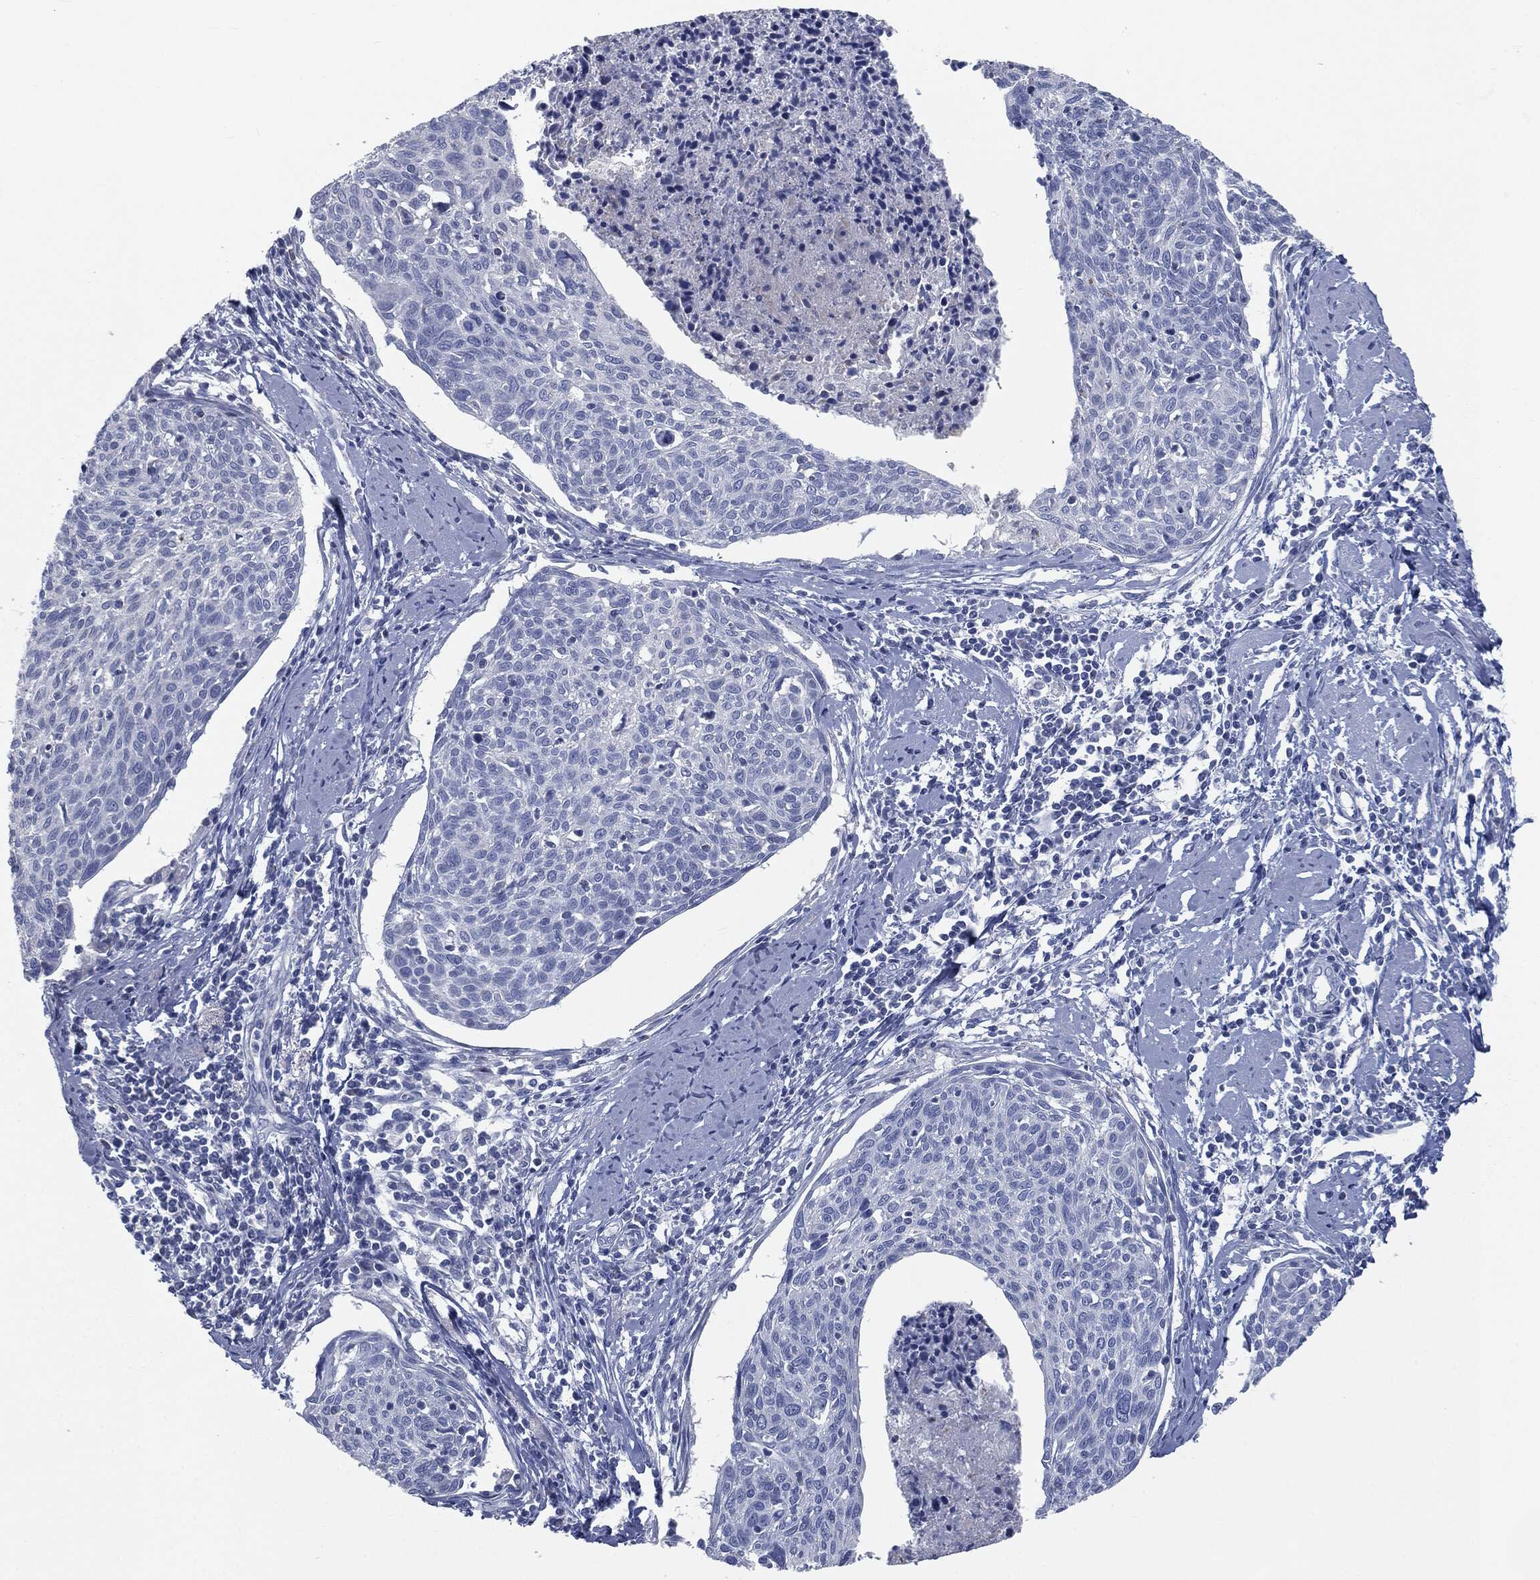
{"staining": {"intensity": "negative", "quantity": "none", "location": "none"}, "tissue": "cervical cancer", "cell_type": "Tumor cells", "image_type": "cancer", "snomed": [{"axis": "morphology", "description": "Squamous cell carcinoma, NOS"}, {"axis": "topography", "description": "Cervix"}], "caption": "IHC of human cervical cancer (squamous cell carcinoma) displays no staining in tumor cells.", "gene": "CAV3", "patient": {"sex": "female", "age": 49}}